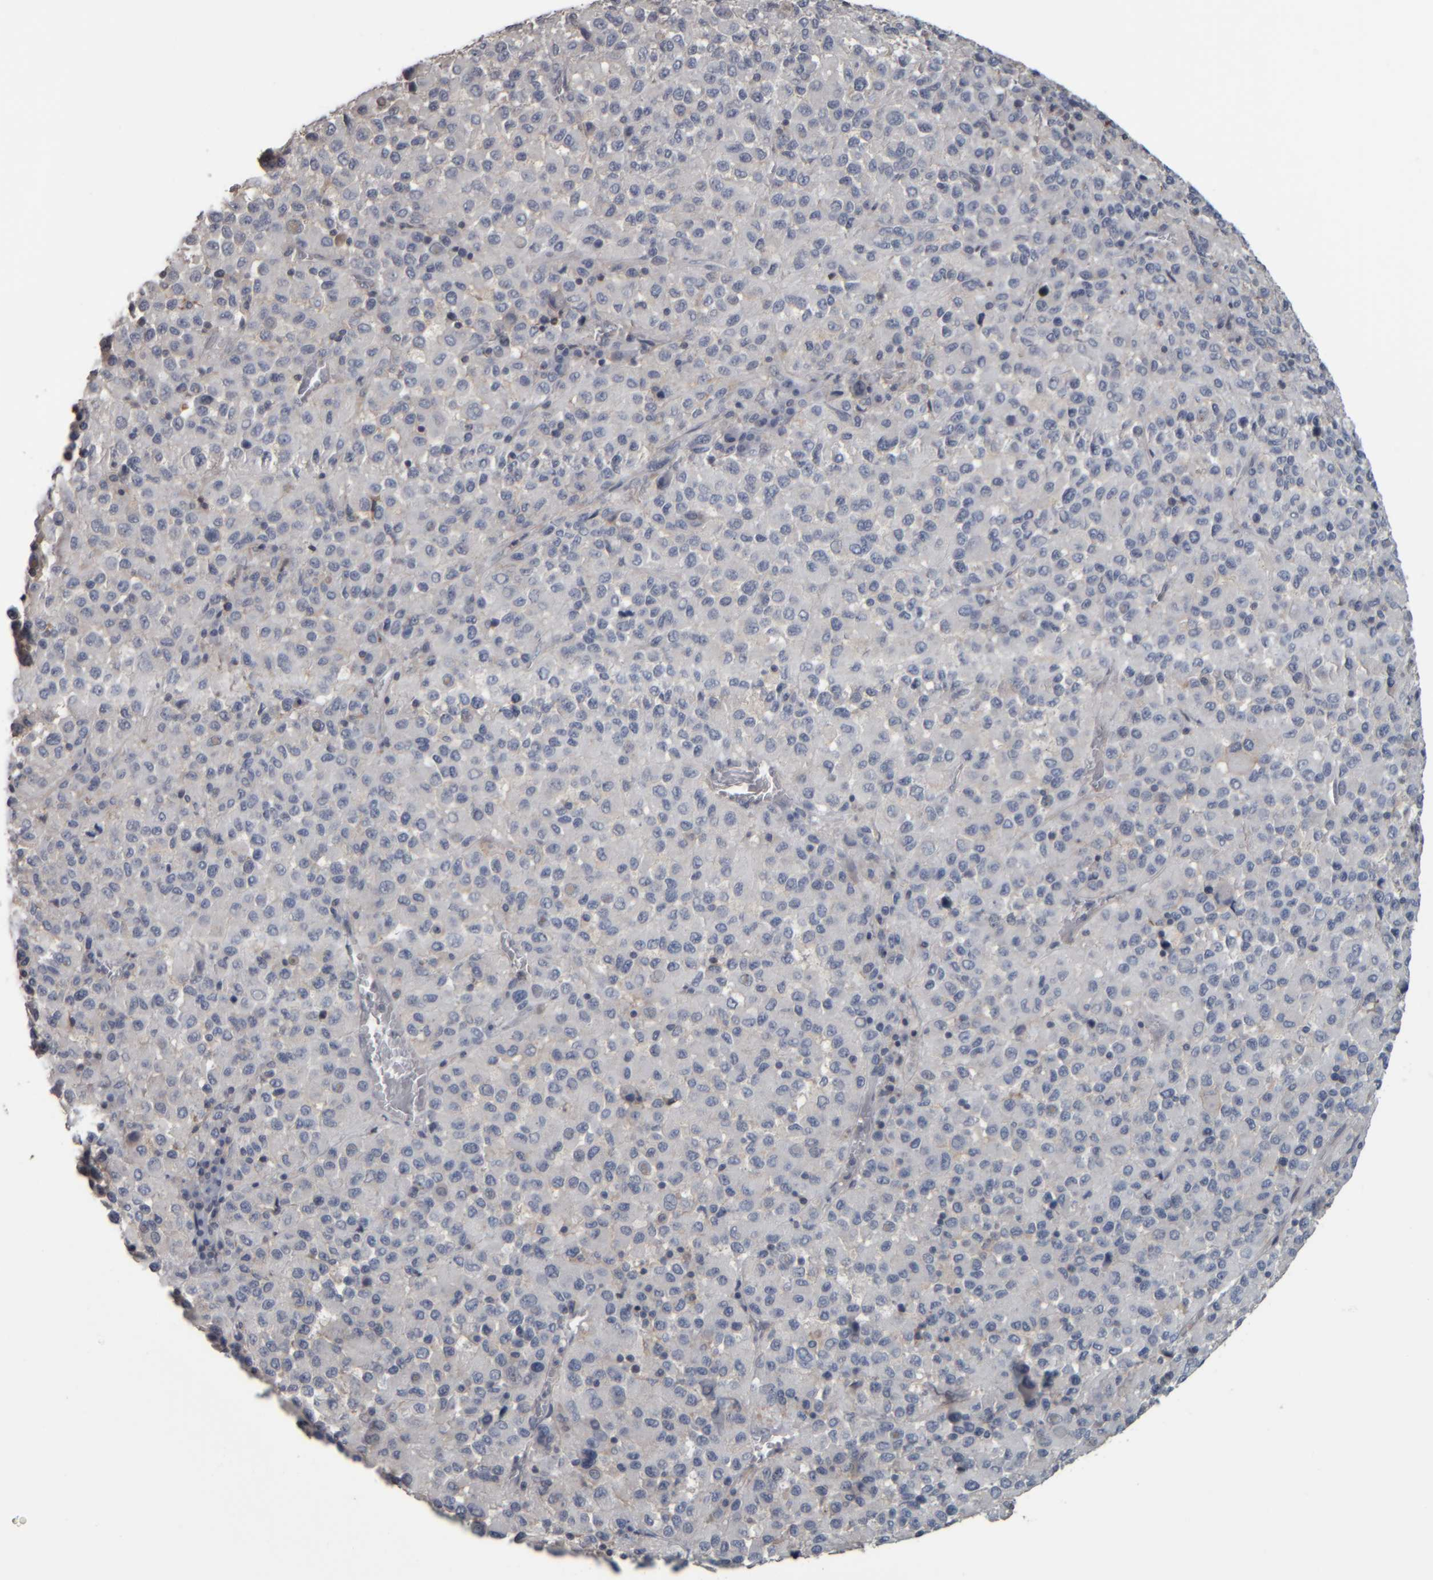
{"staining": {"intensity": "negative", "quantity": "none", "location": "none"}, "tissue": "melanoma", "cell_type": "Tumor cells", "image_type": "cancer", "snomed": [{"axis": "morphology", "description": "Malignant melanoma, Metastatic site"}, {"axis": "topography", "description": "Lung"}], "caption": "There is no significant positivity in tumor cells of melanoma. The staining is performed using DAB (3,3'-diaminobenzidine) brown chromogen with nuclei counter-stained in using hematoxylin.", "gene": "CAVIN4", "patient": {"sex": "male", "age": 64}}